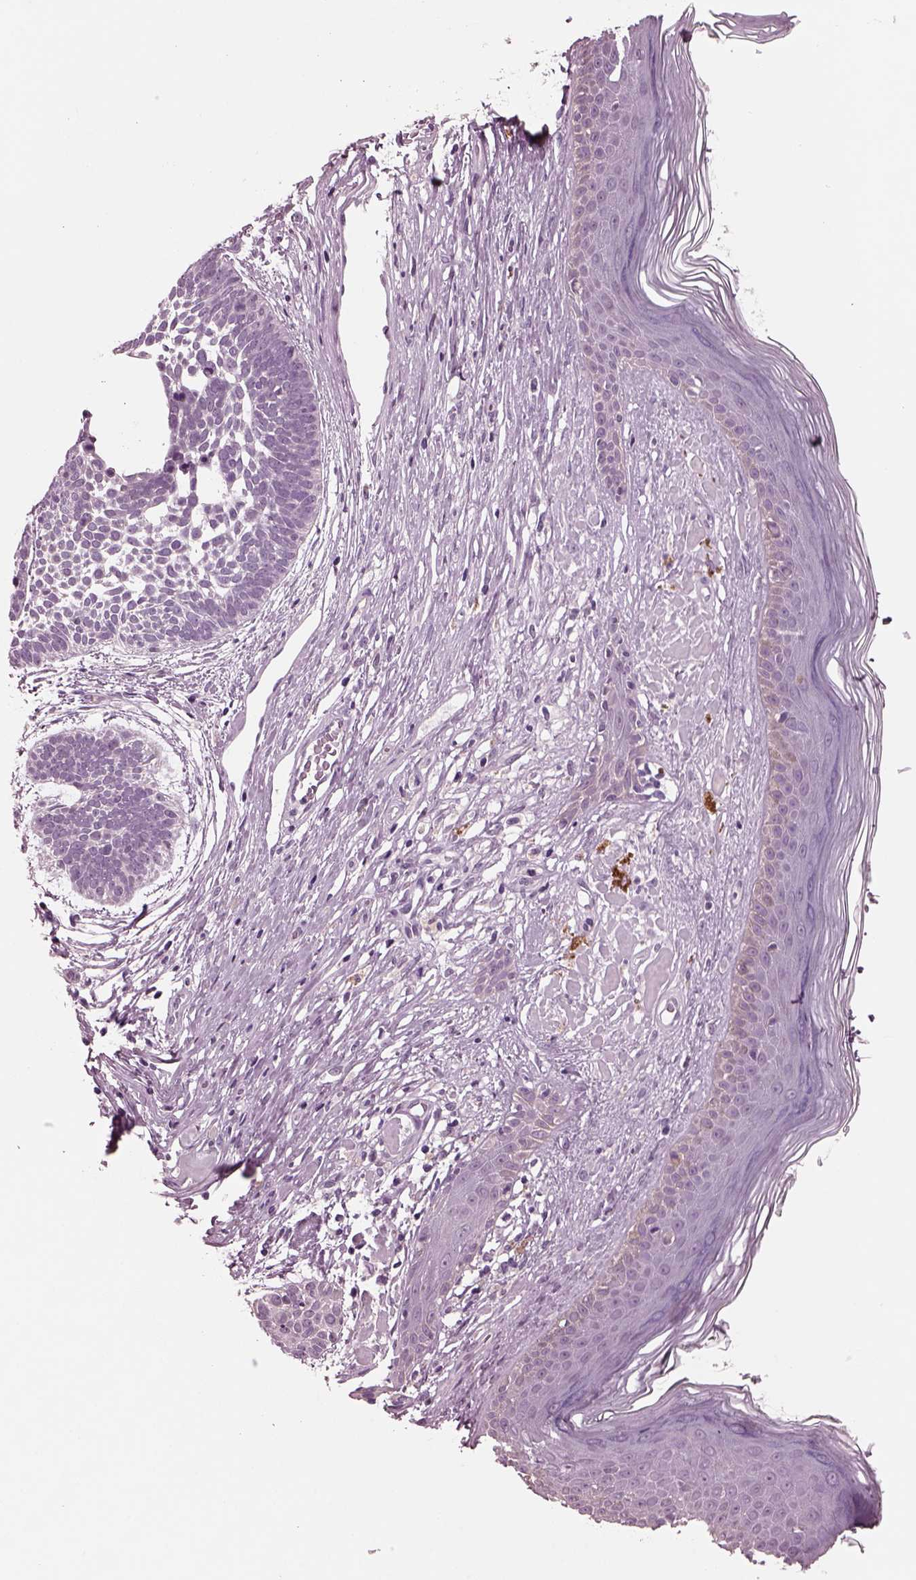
{"staining": {"intensity": "negative", "quantity": "none", "location": "none"}, "tissue": "skin cancer", "cell_type": "Tumor cells", "image_type": "cancer", "snomed": [{"axis": "morphology", "description": "Basal cell carcinoma"}, {"axis": "topography", "description": "Skin"}], "caption": "The micrograph exhibits no staining of tumor cells in skin basal cell carcinoma.", "gene": "MIB2", "patient": {"sex": "male", "age": 85}}